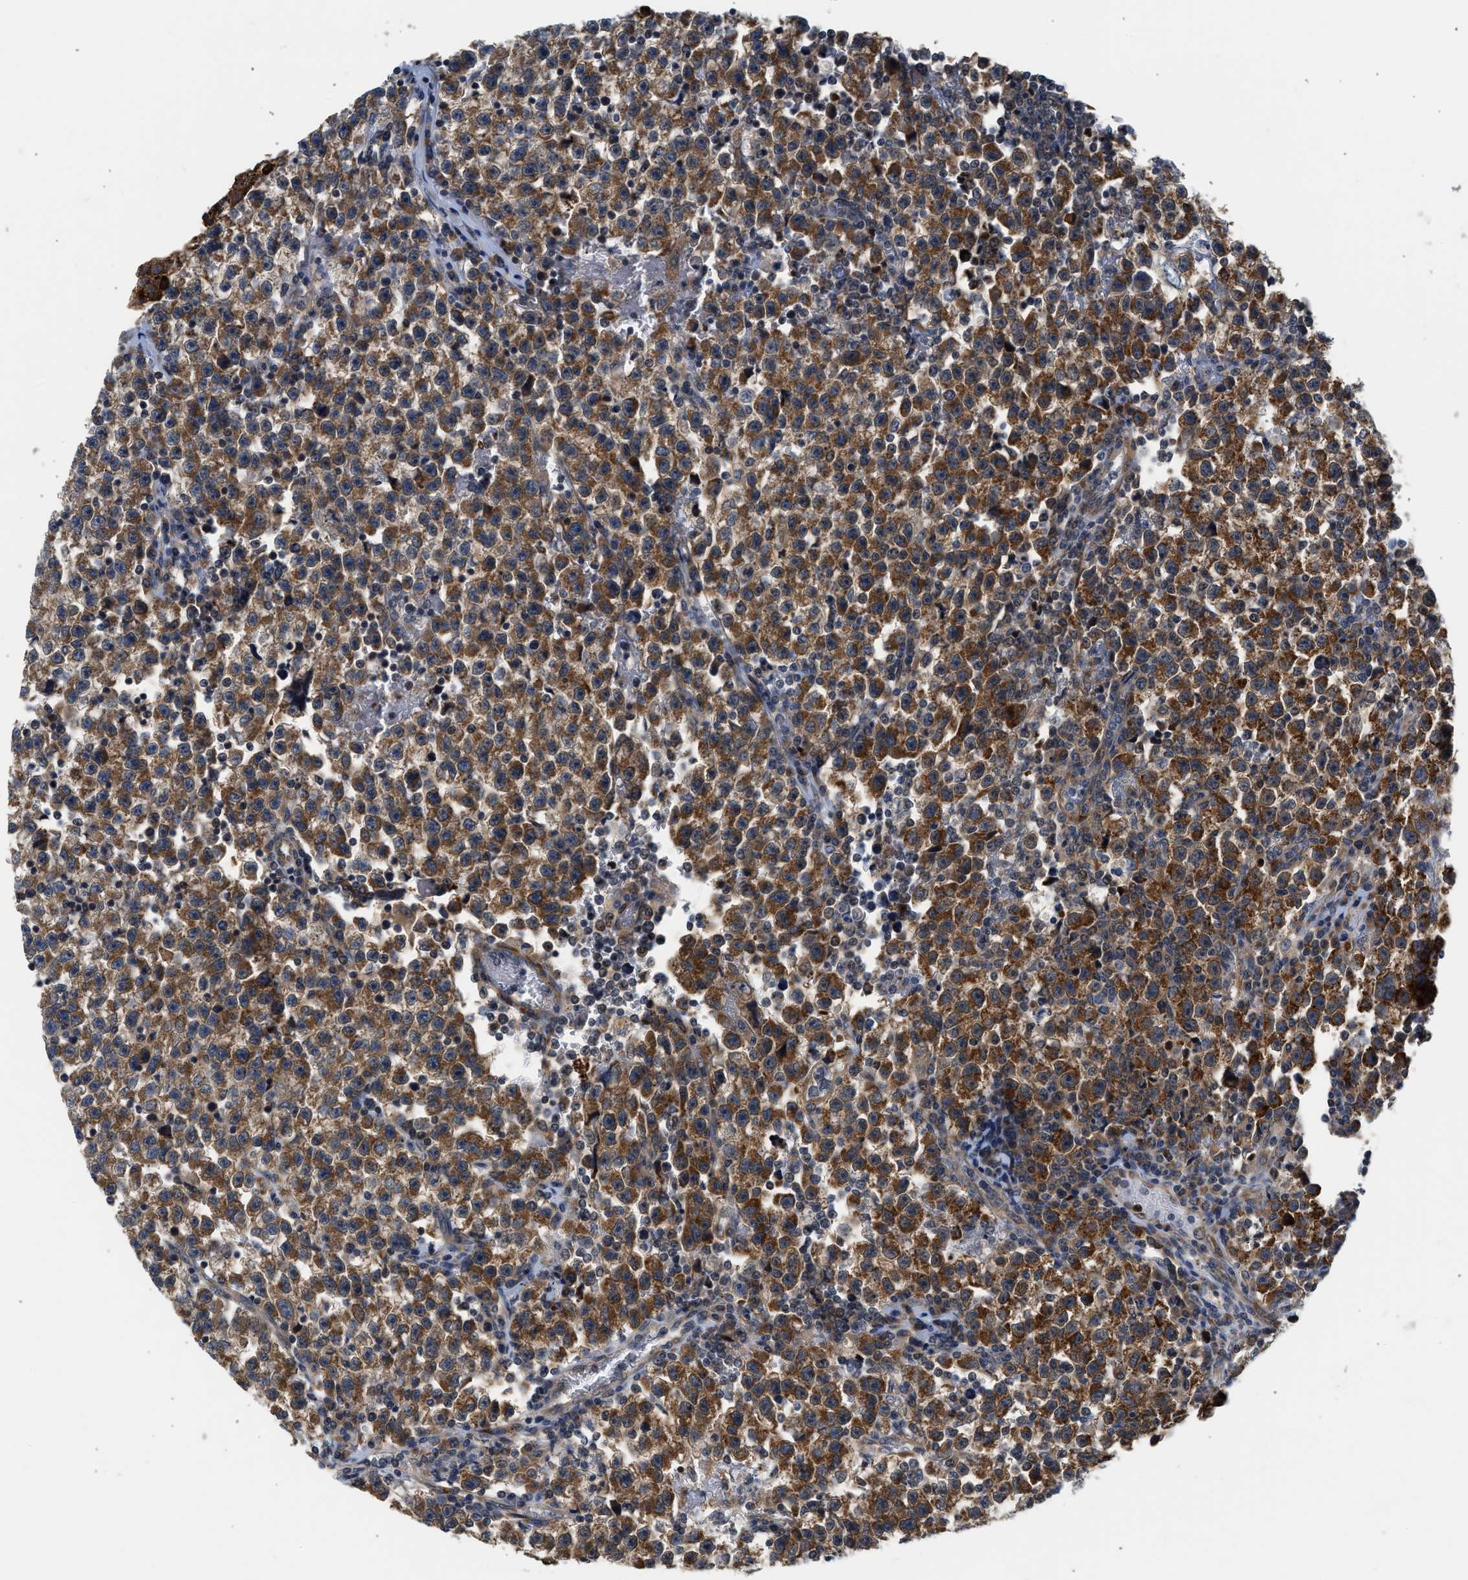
{"staining": {"intensity": "strong", "quantity": ">75%", "location": "cytoplasmic/membranous"}, "tissue": "testis cancer", "cell_type": "Tumor cells", "image_type": "cancer", "snomed": [{"axis": "morphology", "description": "Seminoma, NOS"}, {"axis": "topography", "description": "Testis"}], "caption": "Immunohistochemical staining of testis cancer shows high levels of strong cytoplasmic/membranous protein positivity in about >75% of tumor cells.", "gene": "POLG2", "patient": {"sex": "male", "age": 22}}